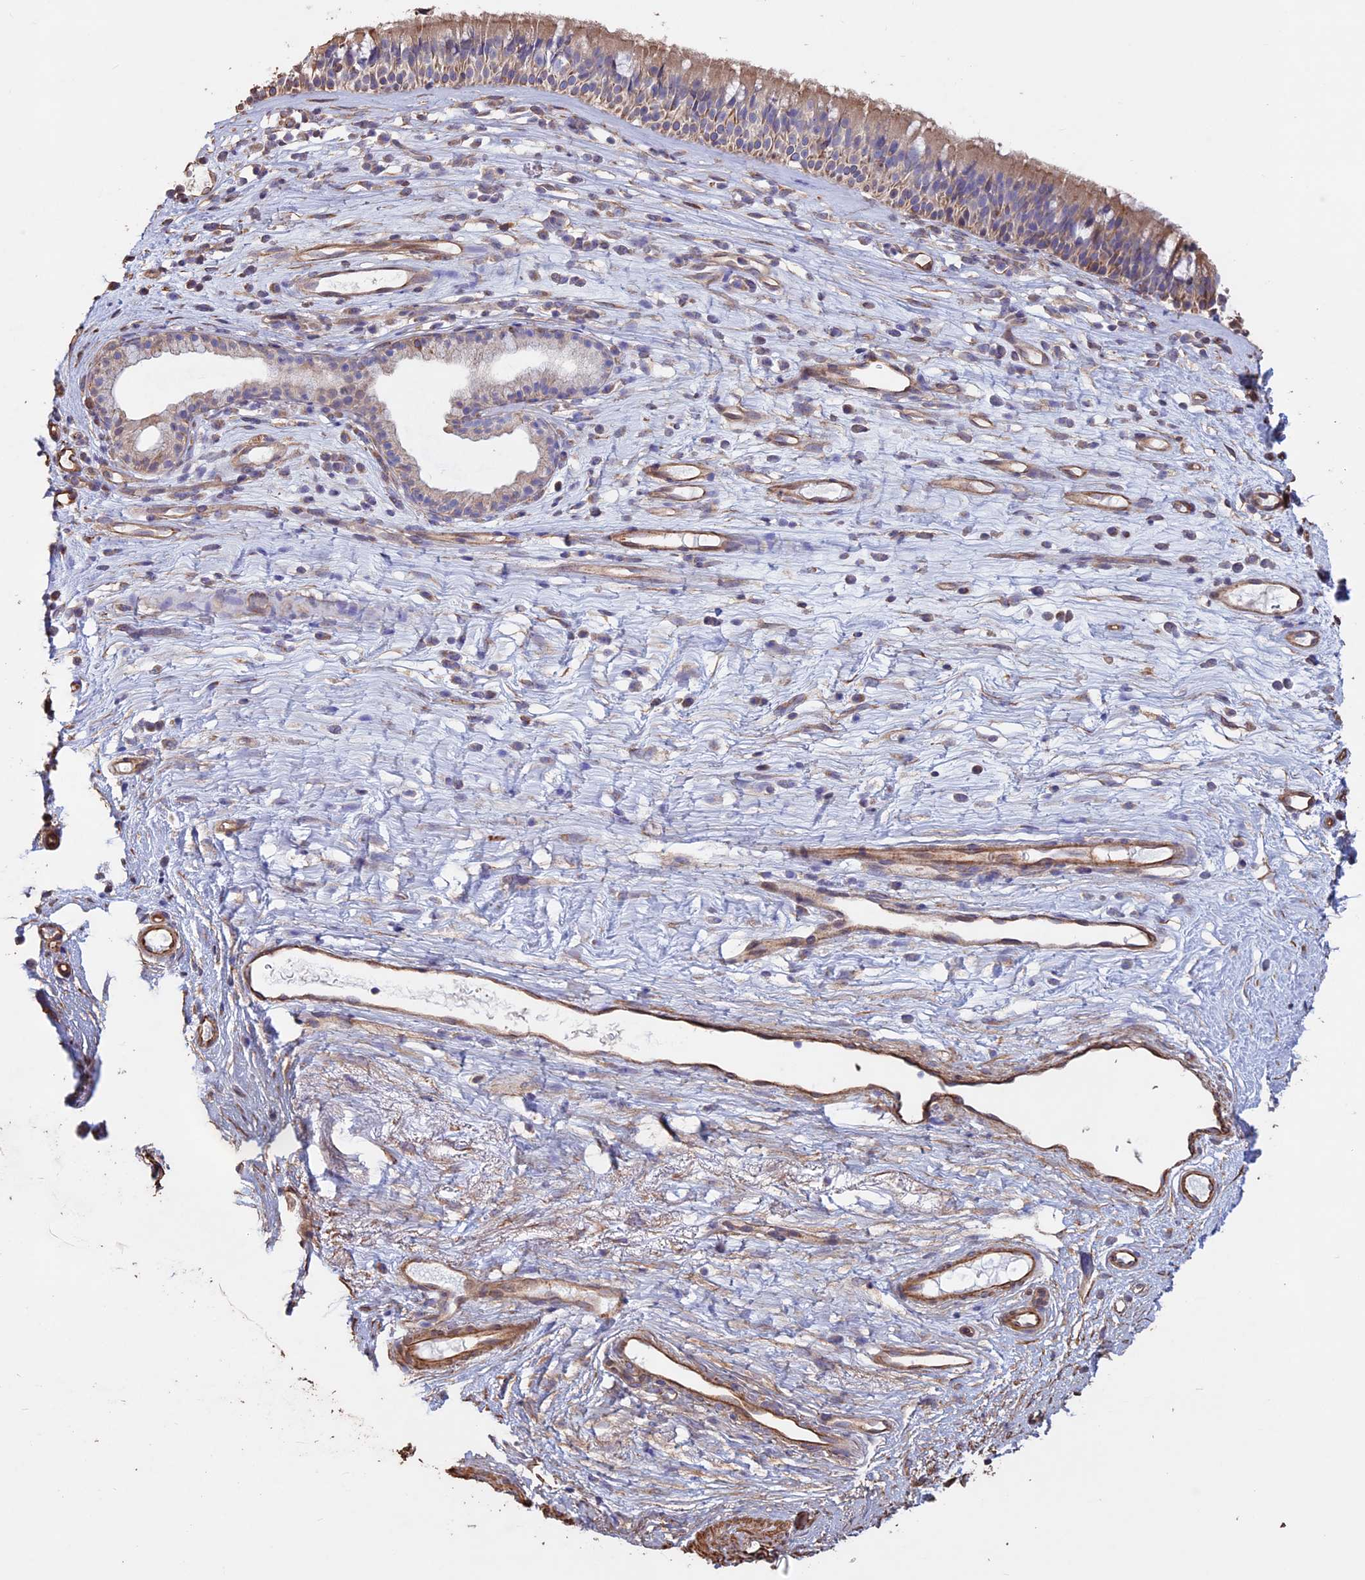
{"staining": {"intensity": "moderate", "quantity": "25%-75%", "location": "cytoplasmic/membranous"}, "tissue": "nasopharynx", "cell_type": "Respiratory epithelial cells", "image_type": "normal", "snomed": [{"axis": "morphology", "description": "Normal tissue, NOS"}, {"axis": "morphology", "description": "Inflammation, NOS"}, {"axis": "morphology", "description": "Malignant melanoma, Metastatic site"}, {"axis": "topography", "description": "Nasopharynx"}], "caption": "An IHC photomicrograph of unremarkable tissue is shown. Protein staining in brown labels moderate cytoplasmic/membranous positivity in nasopharynx within respiratory epithelial cells. The protein of interest is stained brown, and the nuclei are stained in blue (DAB IHC with brightfield microscopy, high magnification).", "gene": "CCDC148", "patient": {"sex": "male", "age": 70}}